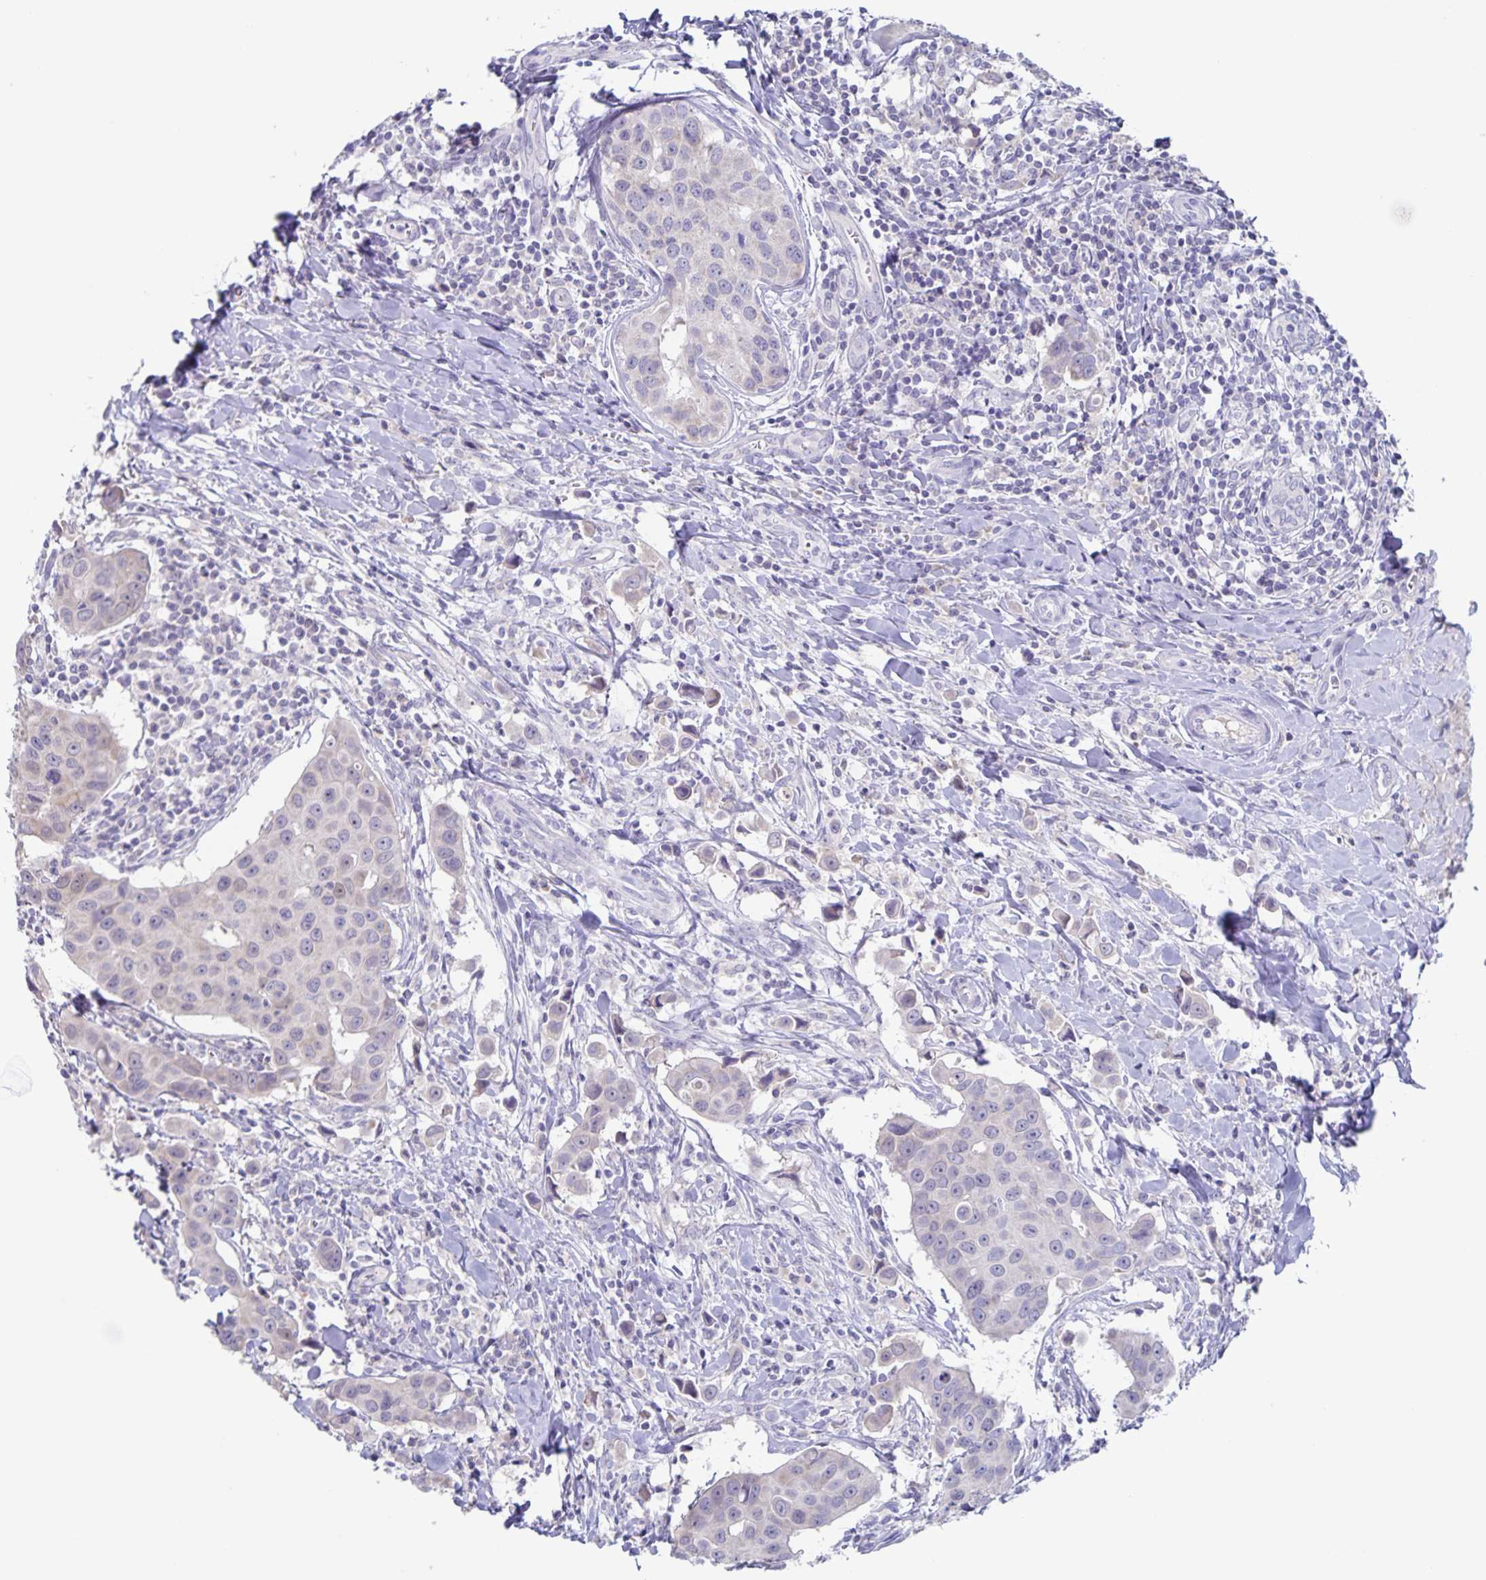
{"staining": {"intensity": "negative", "quantity": "none", "location": "none"}, "tissue": "breast cancer", "cell_type": "Tumor cells", "image_type": "cancer", "snomed": [{"axis": "morphology", "description": "Duct carcinoma"}, {"axis": "topography", "description": "Breast"}], "caption": "Immunohistochemical staining of breast cancer demonstrates no significant staining in tumor cells.", "gene": "RPL36A", "patient": {"sex": "female", "age": 24}}